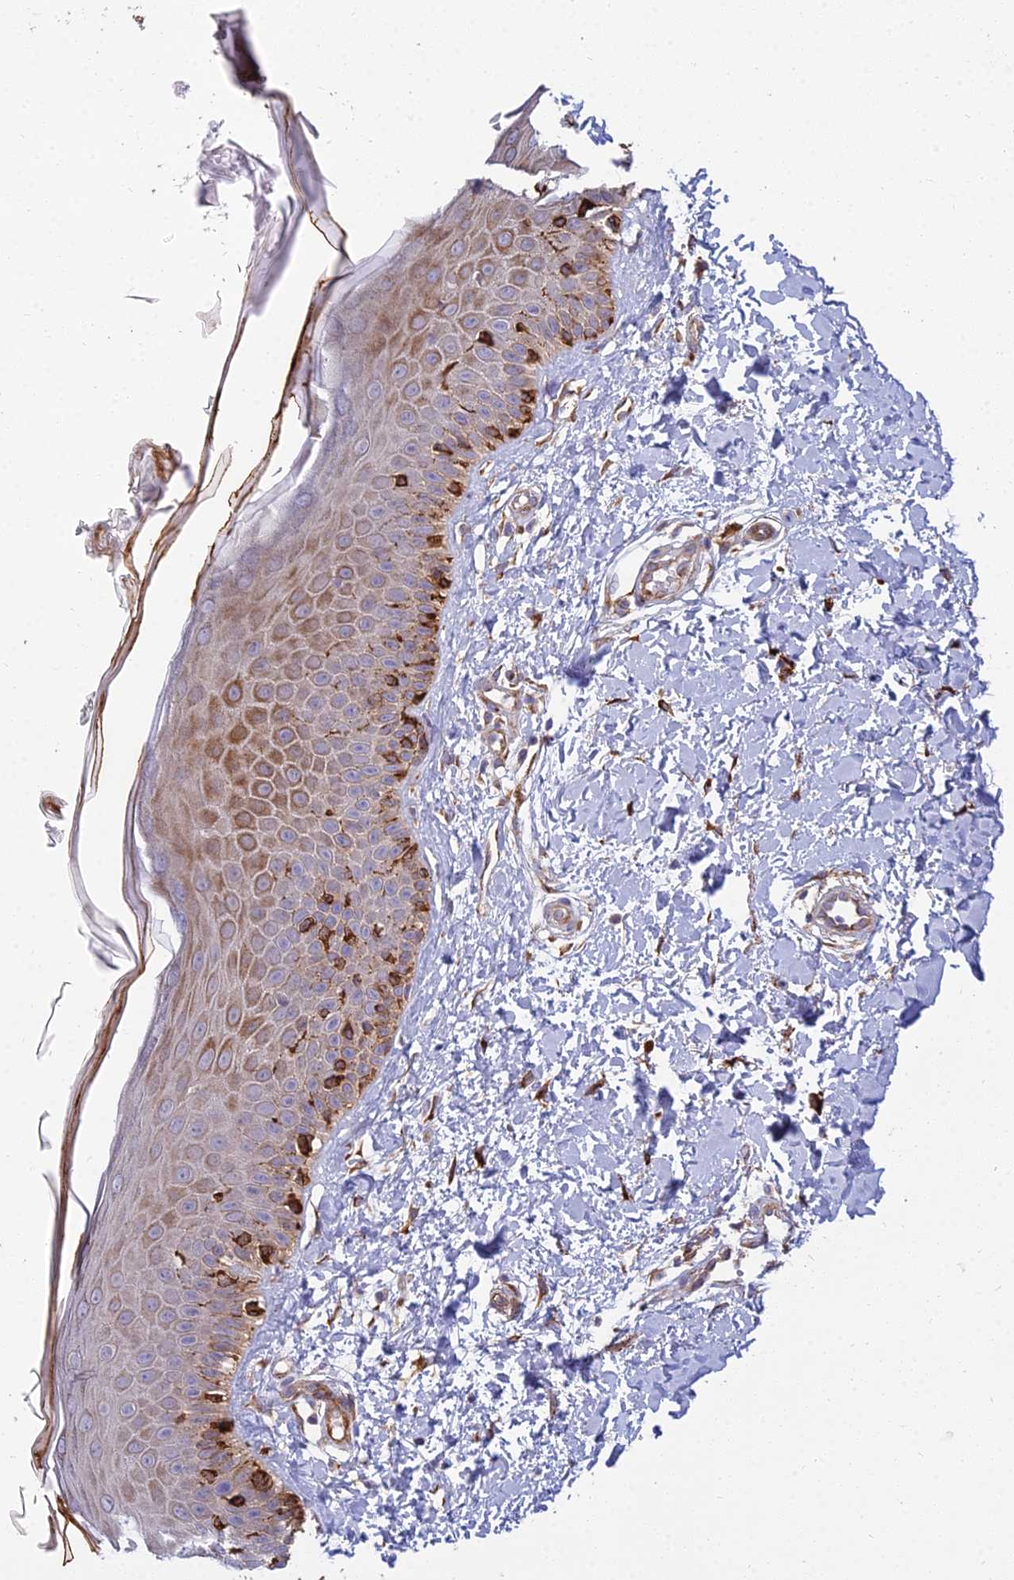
{"staining": {"intensity": "strong", "quantity": ">75%", "location": "cytoplasmic/membranous"}, "tissue": "skin", "cell_type": "Fibroblasts", "image_type": "normal", "snomed": [{"axis": "morphology", "description": "Normal tissue, NOS"}, {"axis": "topography", "description": "Skin"}], "caption": "Protein staining exhibits strong cytoplasmic/membranous expression in approximately >75% of fibroblasts in unremarkable skin. (DAB IHC, brown staining for protein, blue staining for nuclei).", "gene": "NDUFAF7", "patient": {"sex": "male", "age": 52}}